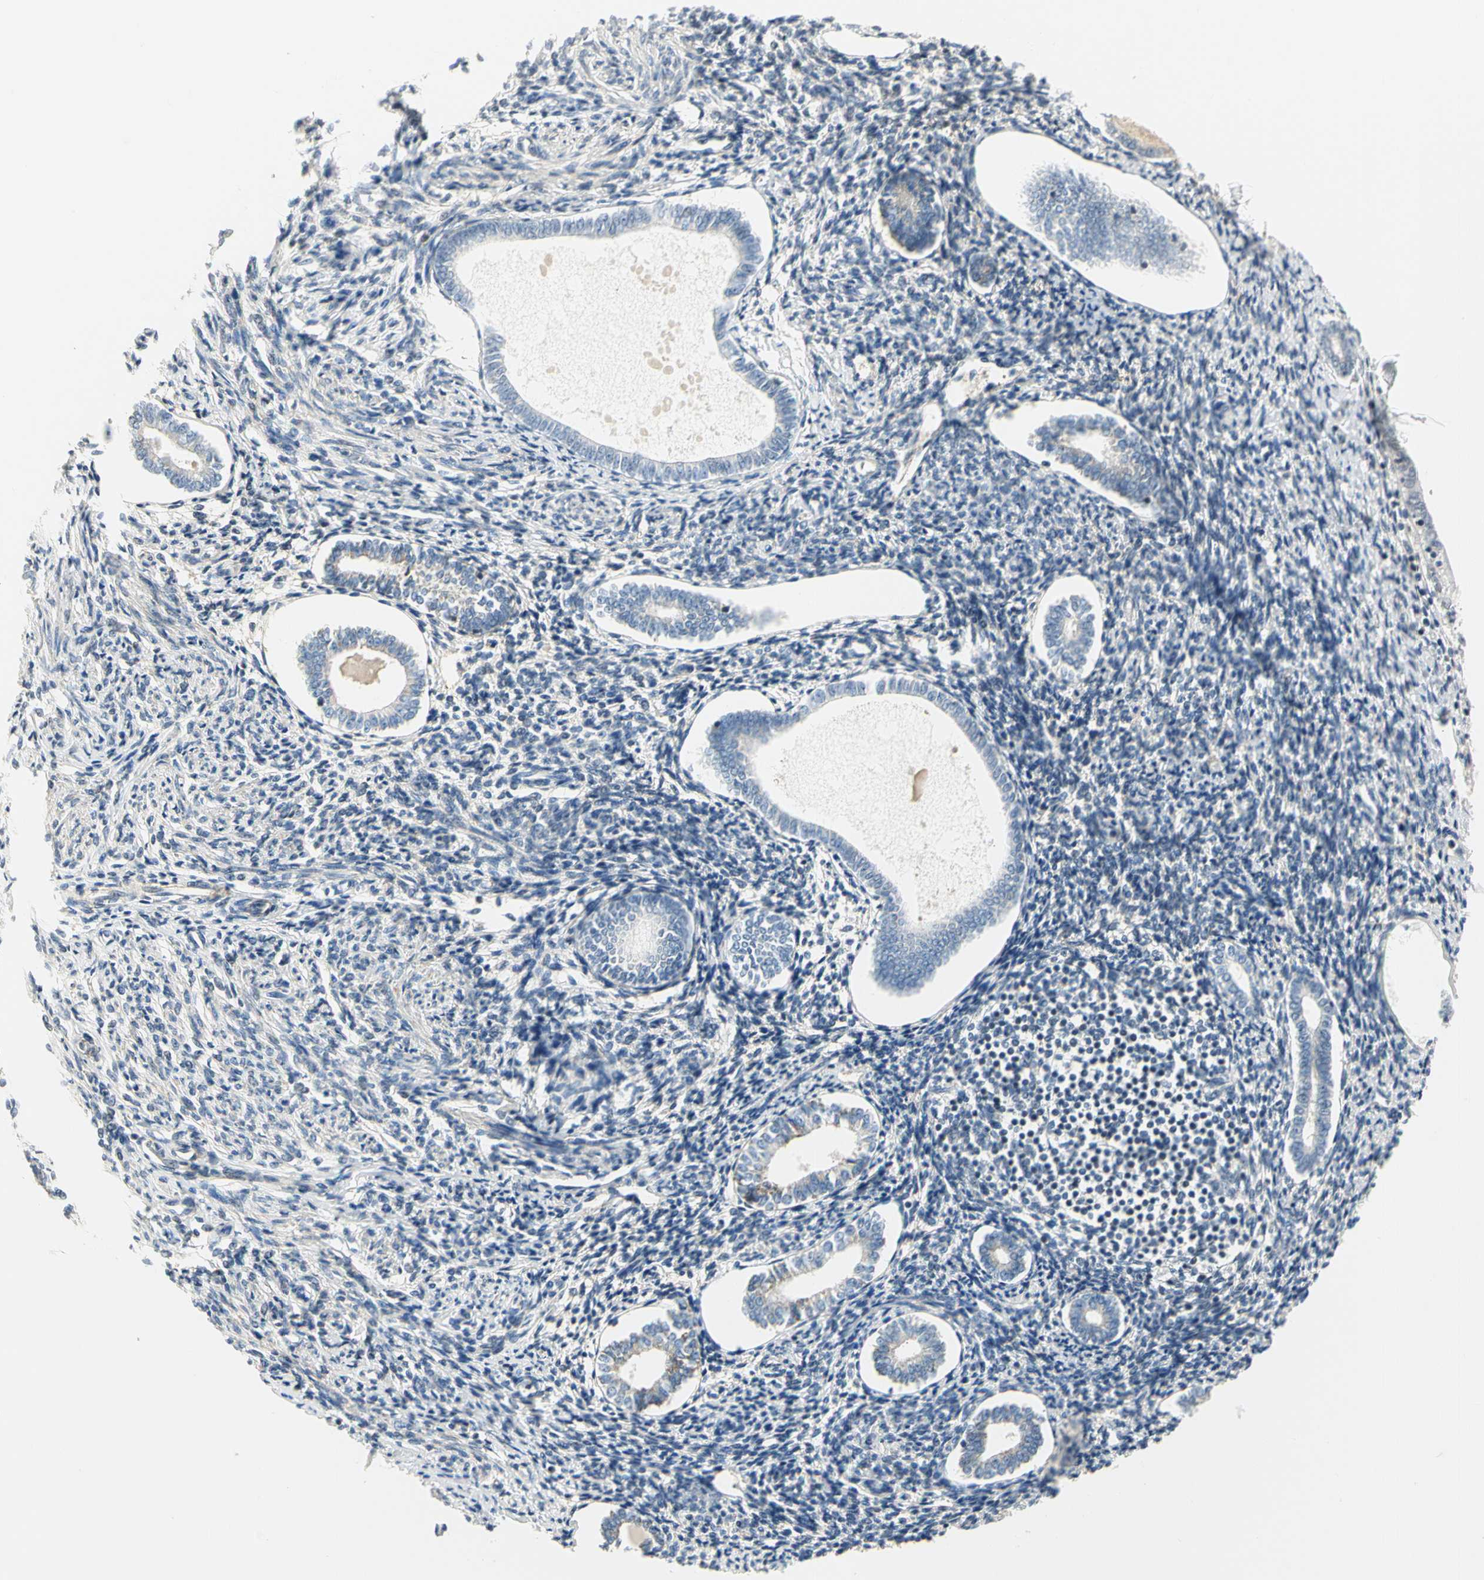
{"staining": {"intensity": "negative", "quantity": "none", "location": "none"}, "tissue": "endometrium", "cell_type": "Cells in endometrial stroma", "image_type": "normal", "snomed": [{"axis": "morphology", "description": "Normal tissue, NOS"}, {"axis": "topography", "description": "Endometrium"}], "caption": "Immunohistochemistry (IHC) micrograph of benign human endometrium stained for a protein (brown), which demonstrates no expression in cells in endometrial stroma.", "gene": "IMPG2", "patient": {"sex": "female", "age": 71}}